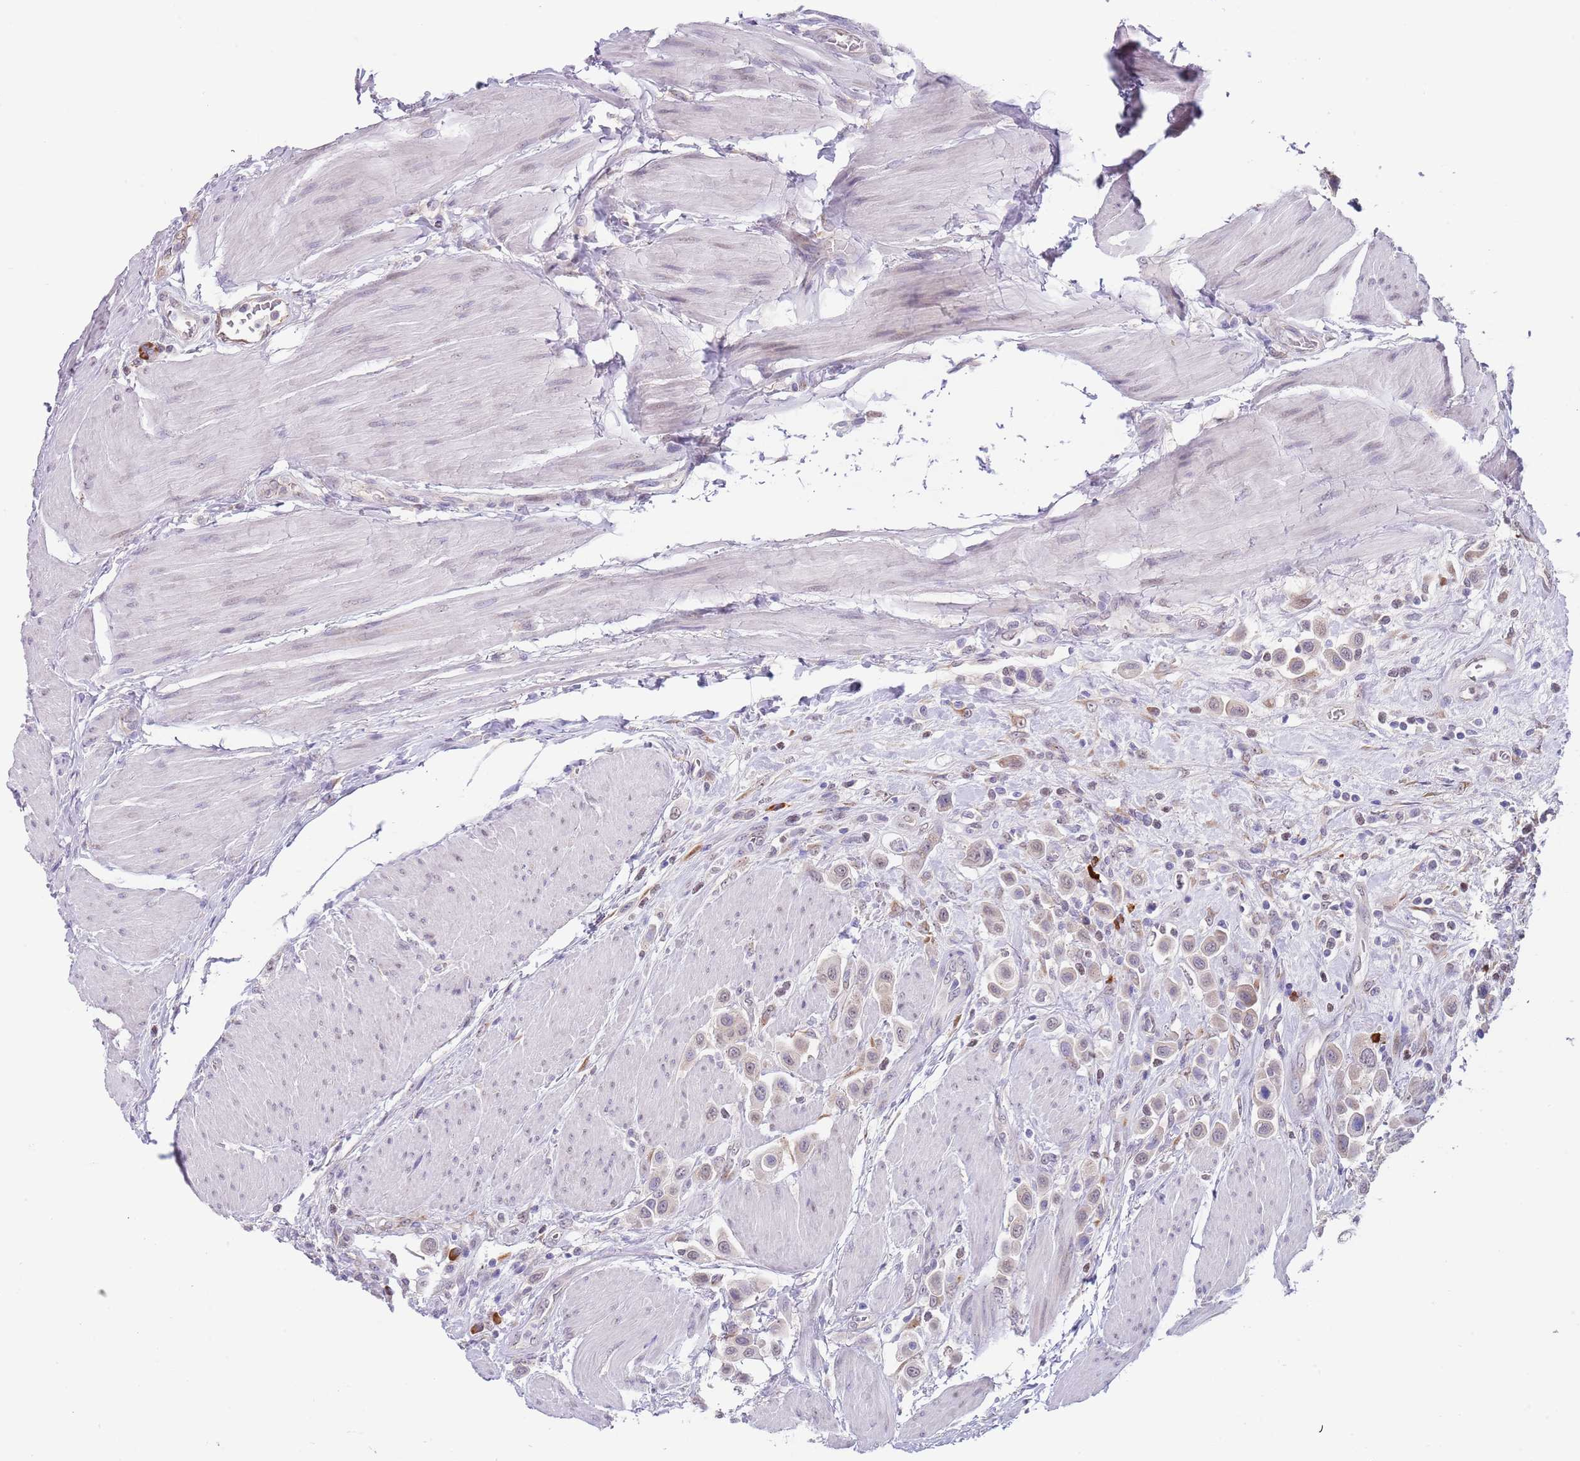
{"staining": {"intensity": "weak", "quantity": ">75%", "location": "cytoplasmic/membranous"}, "tissue": "urothelial cancer", "cell_type": "Tumor cells", "image_type": "cancer", "snomed": [{"axis": "morphology", "description": "Urothelial carcinoma, High grade"}, {"axis": "topography", "description": "Urinary bladder"}], "caption": "Brown immunohistochemical staining in human urothelial carcinoma (high-grade) displays weak cytoplasmic/membranous positivity in approximately >75% of tumor cells.", "gene": "TNRC6C", "patient": {"sex": "male", "age": 50}}